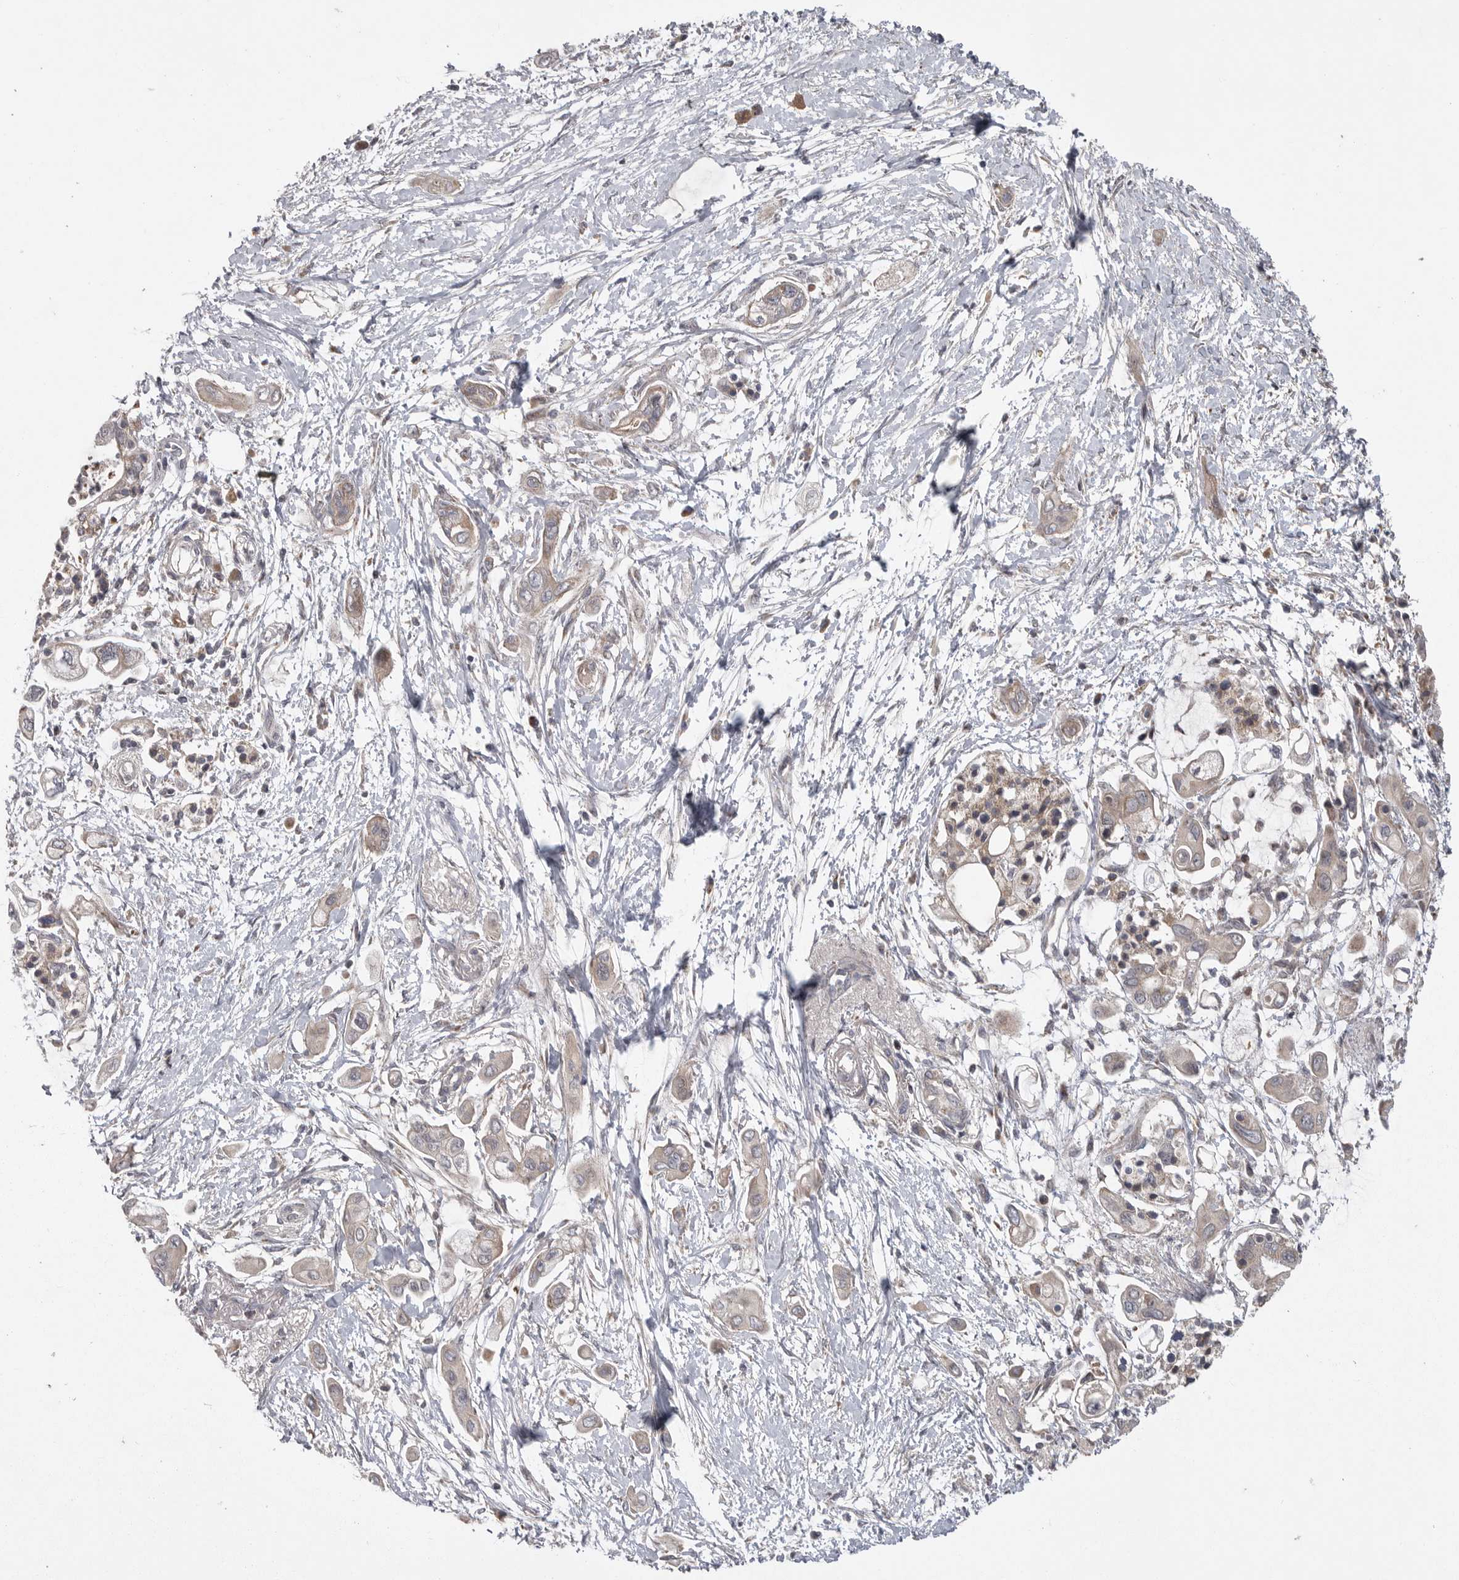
{"staining": {"intensity": "weak", "quantity": "25%-75%", "location": "cytoplasmic/membranous"}, "tissue": "pancreatic cancer", "cell_type": "Tumor cells", "image_type": "cancer", "snomed": [{"axis": "morphology", "description": "Adenocarcinoma, NOS"}, {"axis": "topography", "description": "Pancreas"}], "caption": "A photomicrograph of human pancreatic cancer stained for a protein displays weak cytoplasmic/membranous brown staining in tumor cells.", "gene": "CRP", "patient": {"sex": "male", "age": 59}}